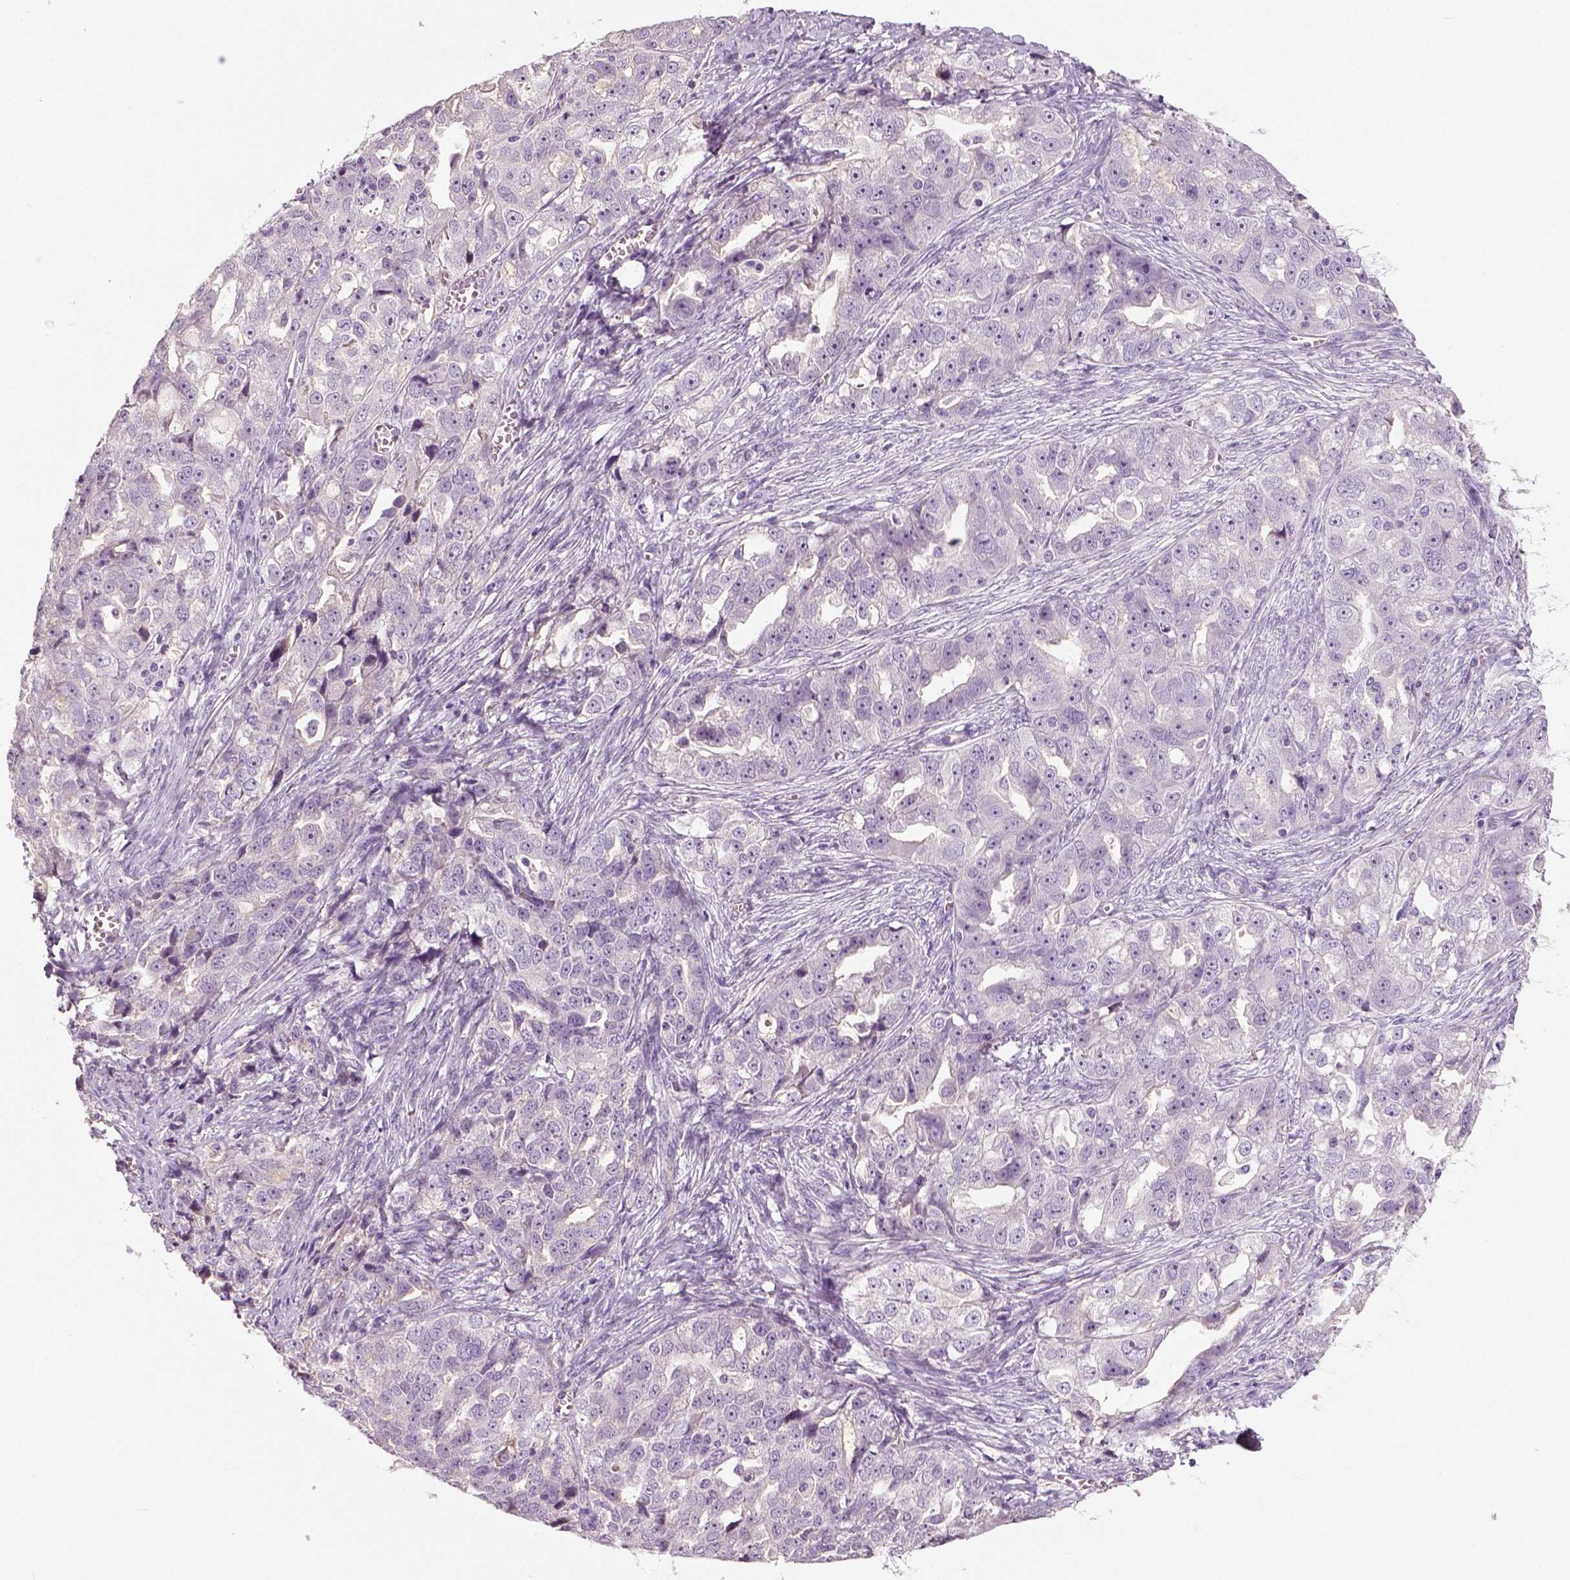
{"staining": {"intensity": "negative", "quantity": "none", "location": "none"}, "tissue": "ovarian cancer", "cell_type": "Tumor cells", "image_type": "cancer", "snomed": [{"axis": "morphology", "description": "Cystadenocarcinoma, serous, NOS"}, {"axis": "topography", "description": "Ovary"}], "caption": "The photomicrograph exhibits no significant expression in tumor cells of serous cystadenocarcinoma (ovarian).", "gene": "NECAB1", "patient": {"sex": "female", "age": 51}}